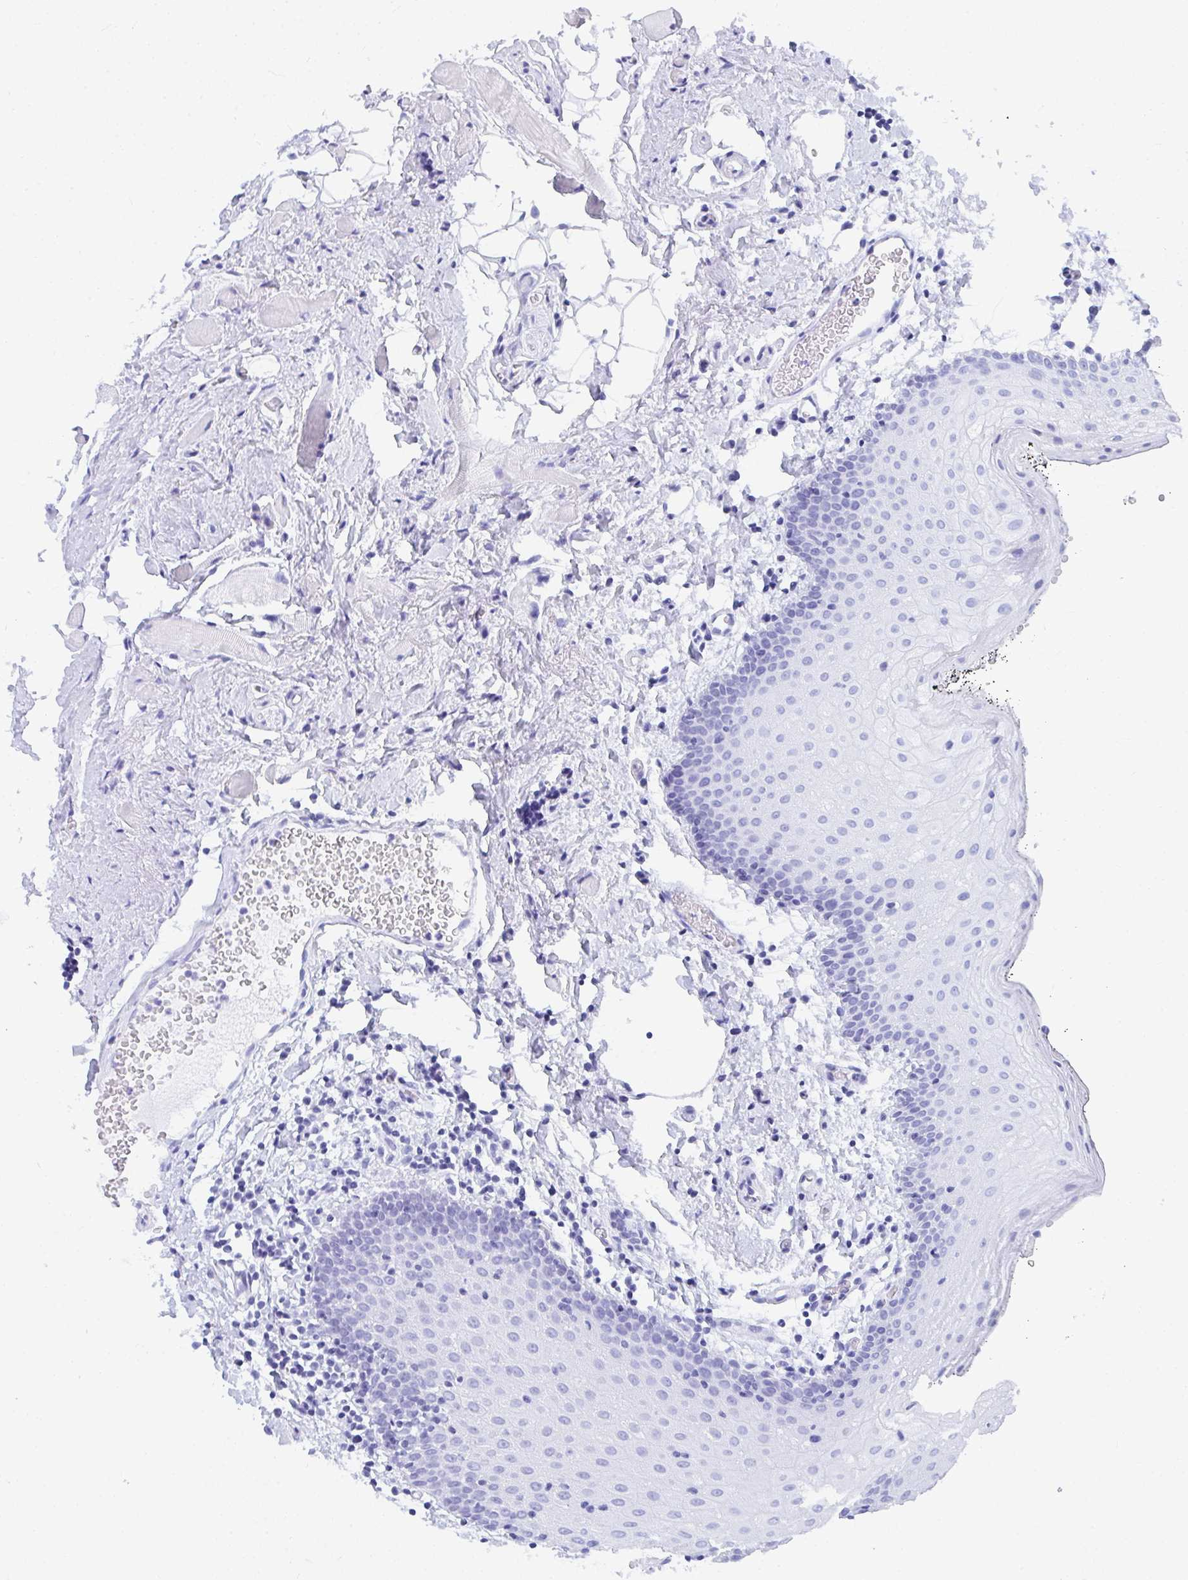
{"staining": {"intensity": "negative", "quantity": "none", "location": "none"}, "tissue": "oral mucosa", "cell_type": "Squamous epithelial cells", "image_type": "normal", "snomed": [{"axis": "morphology", "description": "Normal tissue, NOS"}, {"axis": "morphology", "description": "Squamous cell carcinoma, NOS"}, {"axis": "topography", "description": "Oral tissue"}, {"axis": "topography", "description": "Head-Neck"}], "caption": "DAB immunohistochemical staining of unremarkable oral mucosa reveals no significant positivity in squamous epithelial cells.", "gene": "CD7", "patient": {"sex": "male", "age": 58}}